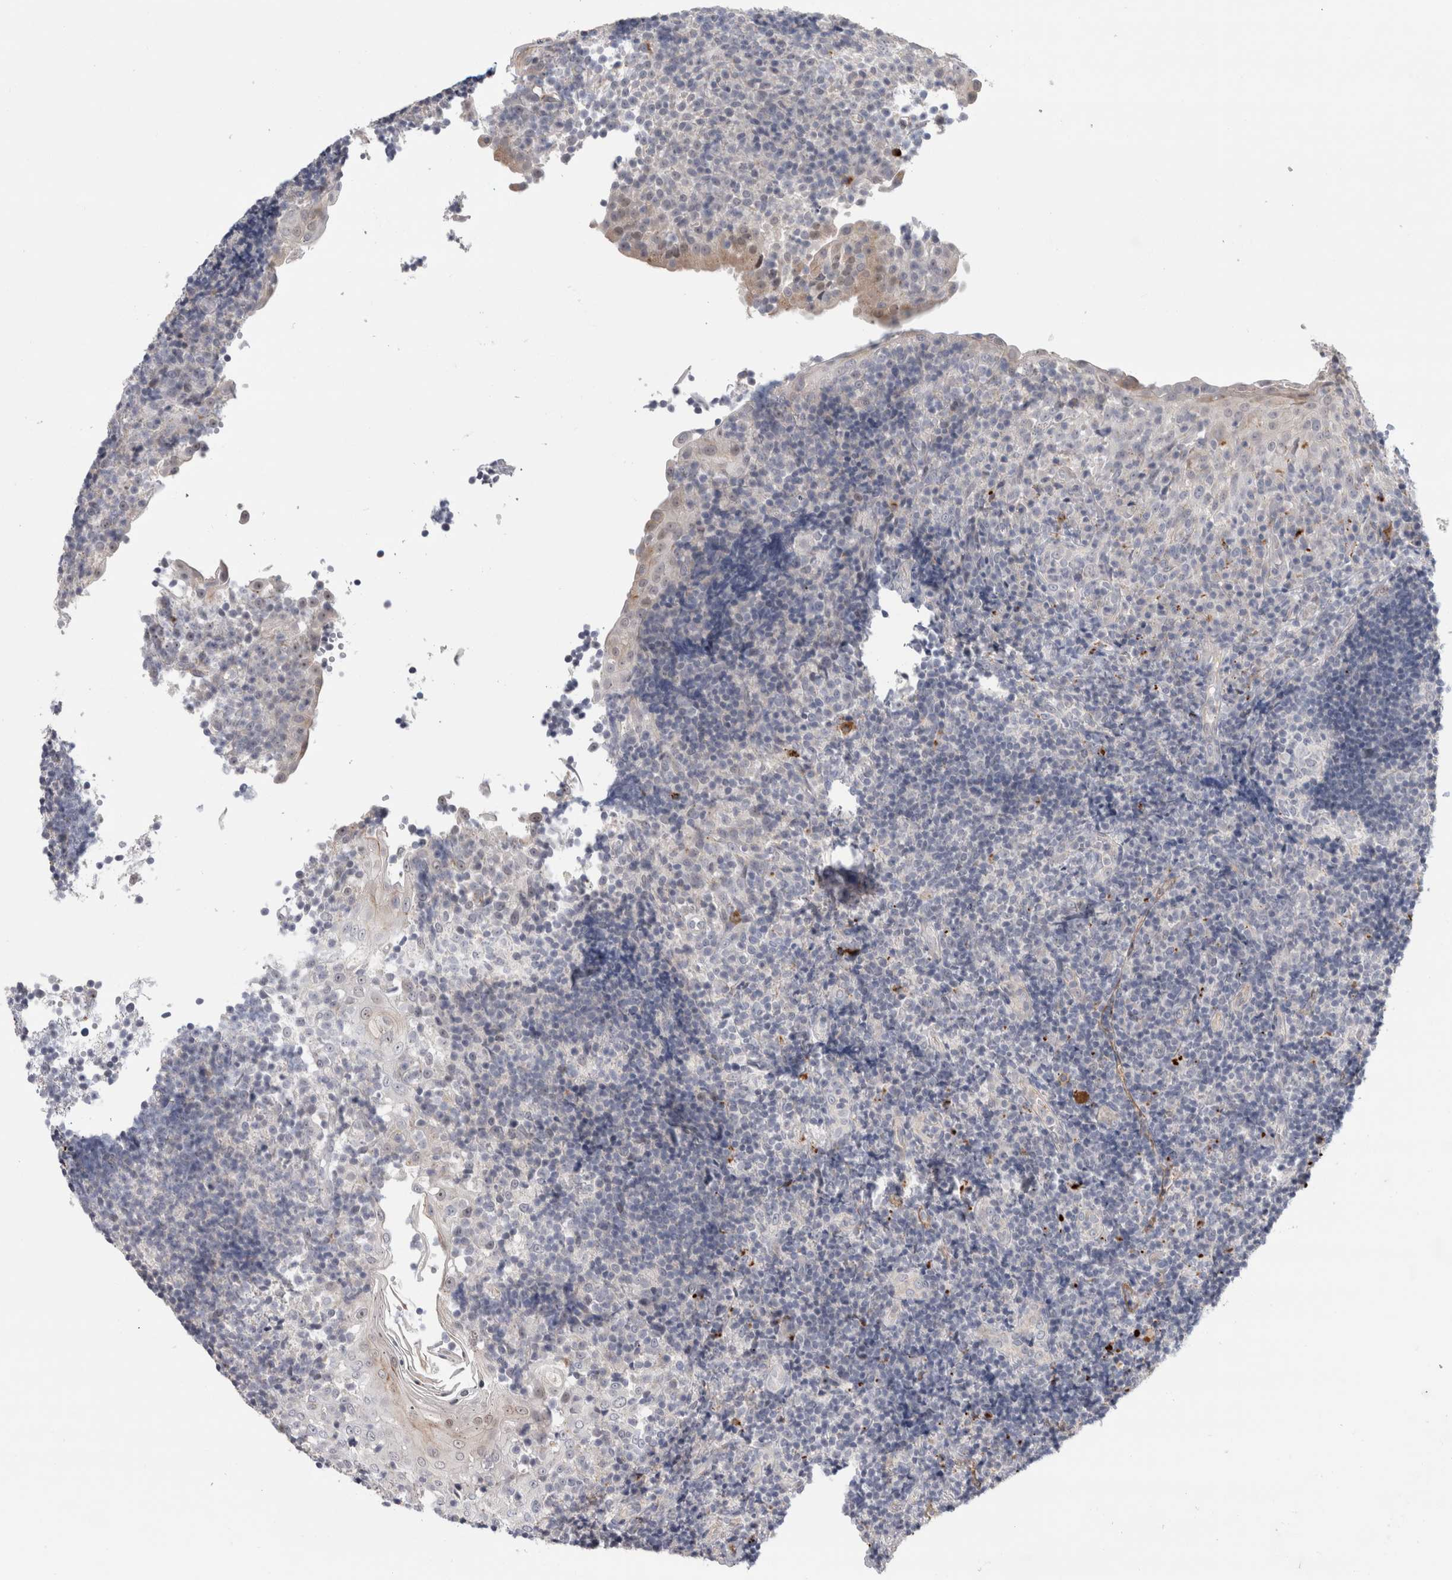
{"staining": {"intensity": "negative", "quantity": "none", "location": "none"}, "tissue": "tonsil", "cell_type": "Germinal center cells", "image_type": "normal", "snomed": [{"axis": "morphology", "description": "Normal tissue, NOS"}, {"axis": "topography", "description": "Tonsil"}], "caption": "The histopathology image displays no staining of germinal center cells in unremarkable tonsil. Nuclei are stained in blue.", "gene": "ANKMY1", "patient": {"sex": "female", "age": 40}}